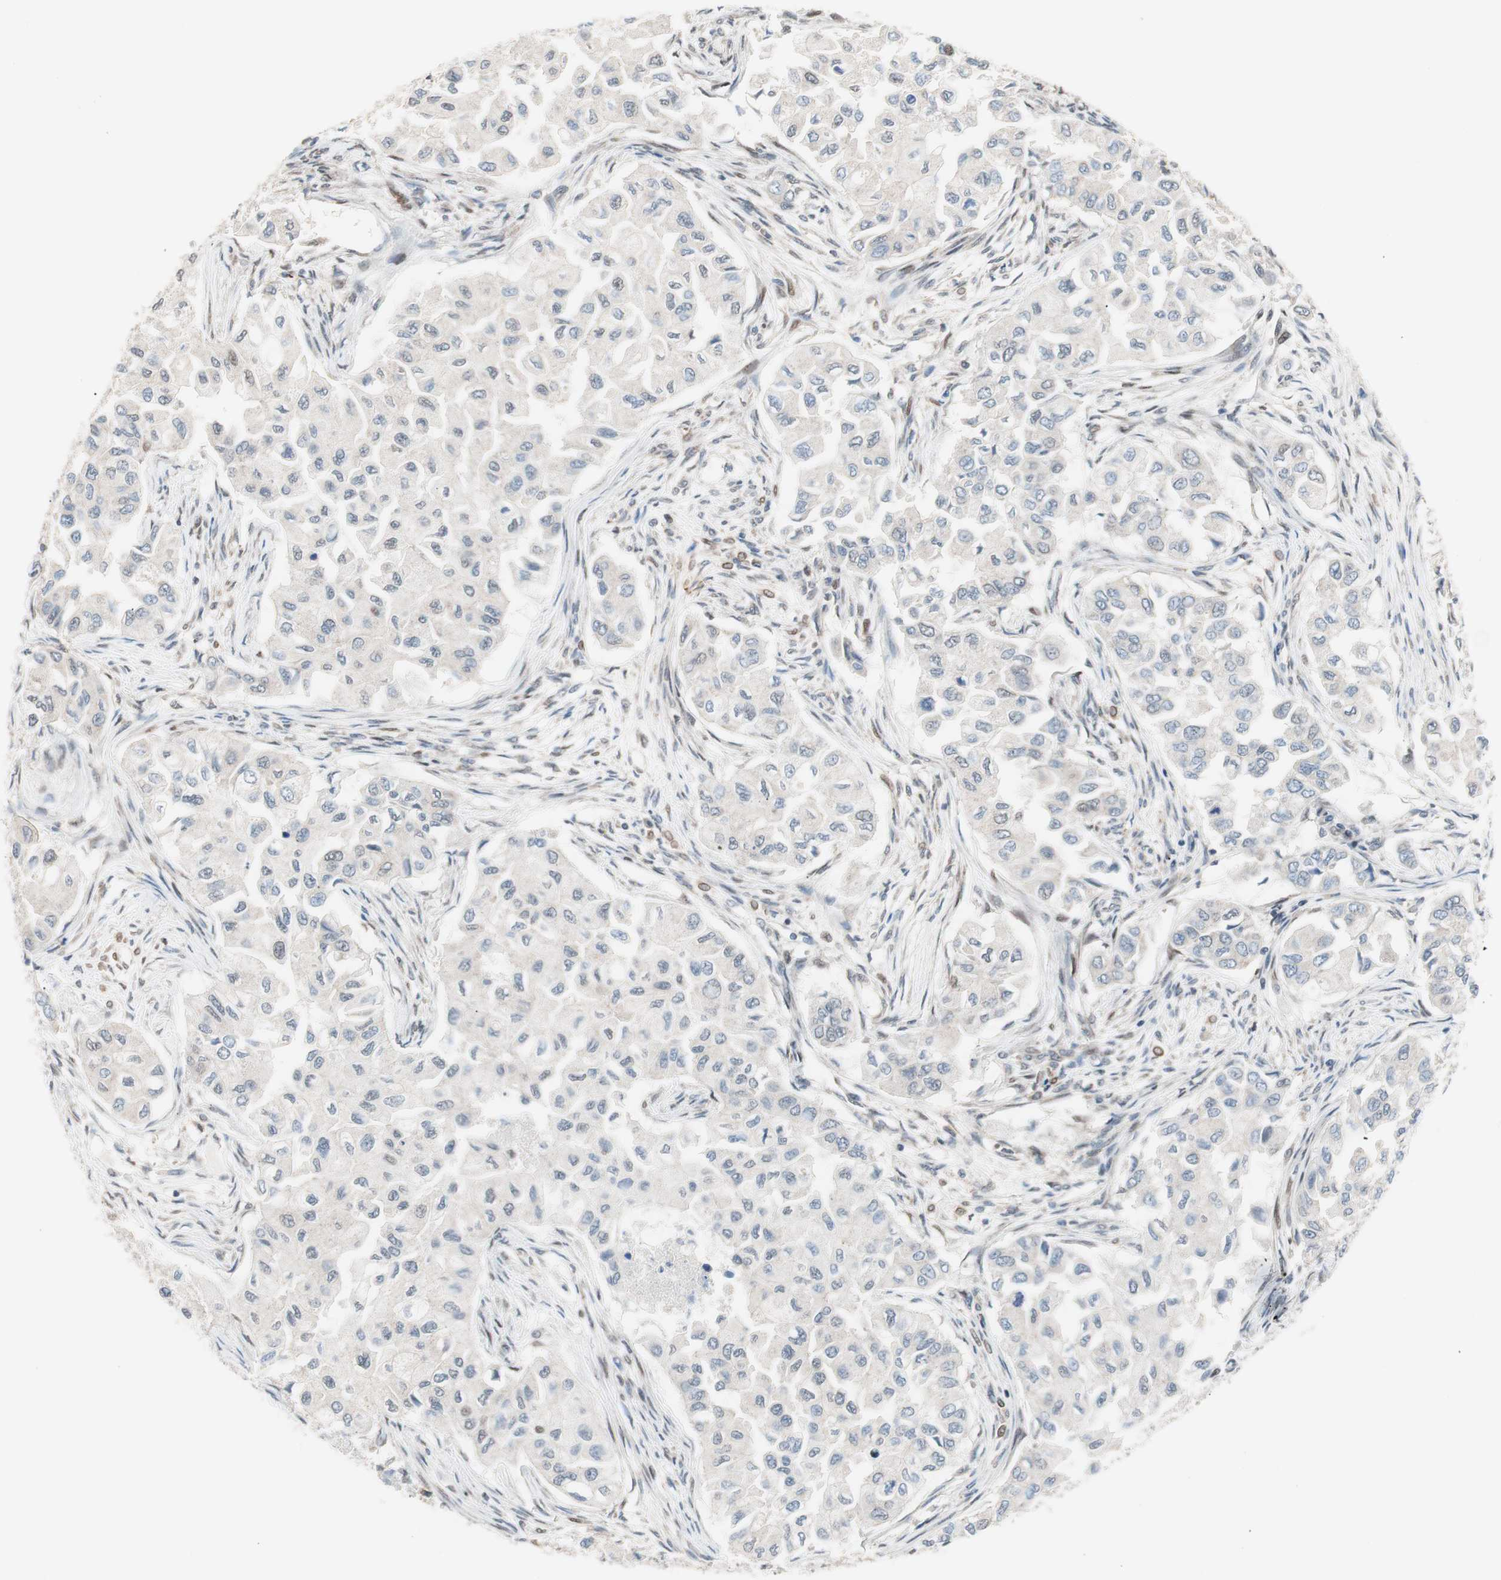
{"staining": {"intensity": "negative", "quantity": "none", "location": "none"}, "tissue": "breast cancer", "cell_type": "Tumor cells", "image_type": "cancer", "snomed": [{"axis": "morphology", "description": "Normal tissue, NOS"}, {"axis": "morphology", "description": "Duct carcinoma"}, {"axis": "topography", "description": "Breast"}], "caption": "Immunohistochemical staining of breast invasive ductal carcinoma displays no significant positivity in tumor cells.", "gene": "POLH", "patient": {"sex": "female", "age": 49}}